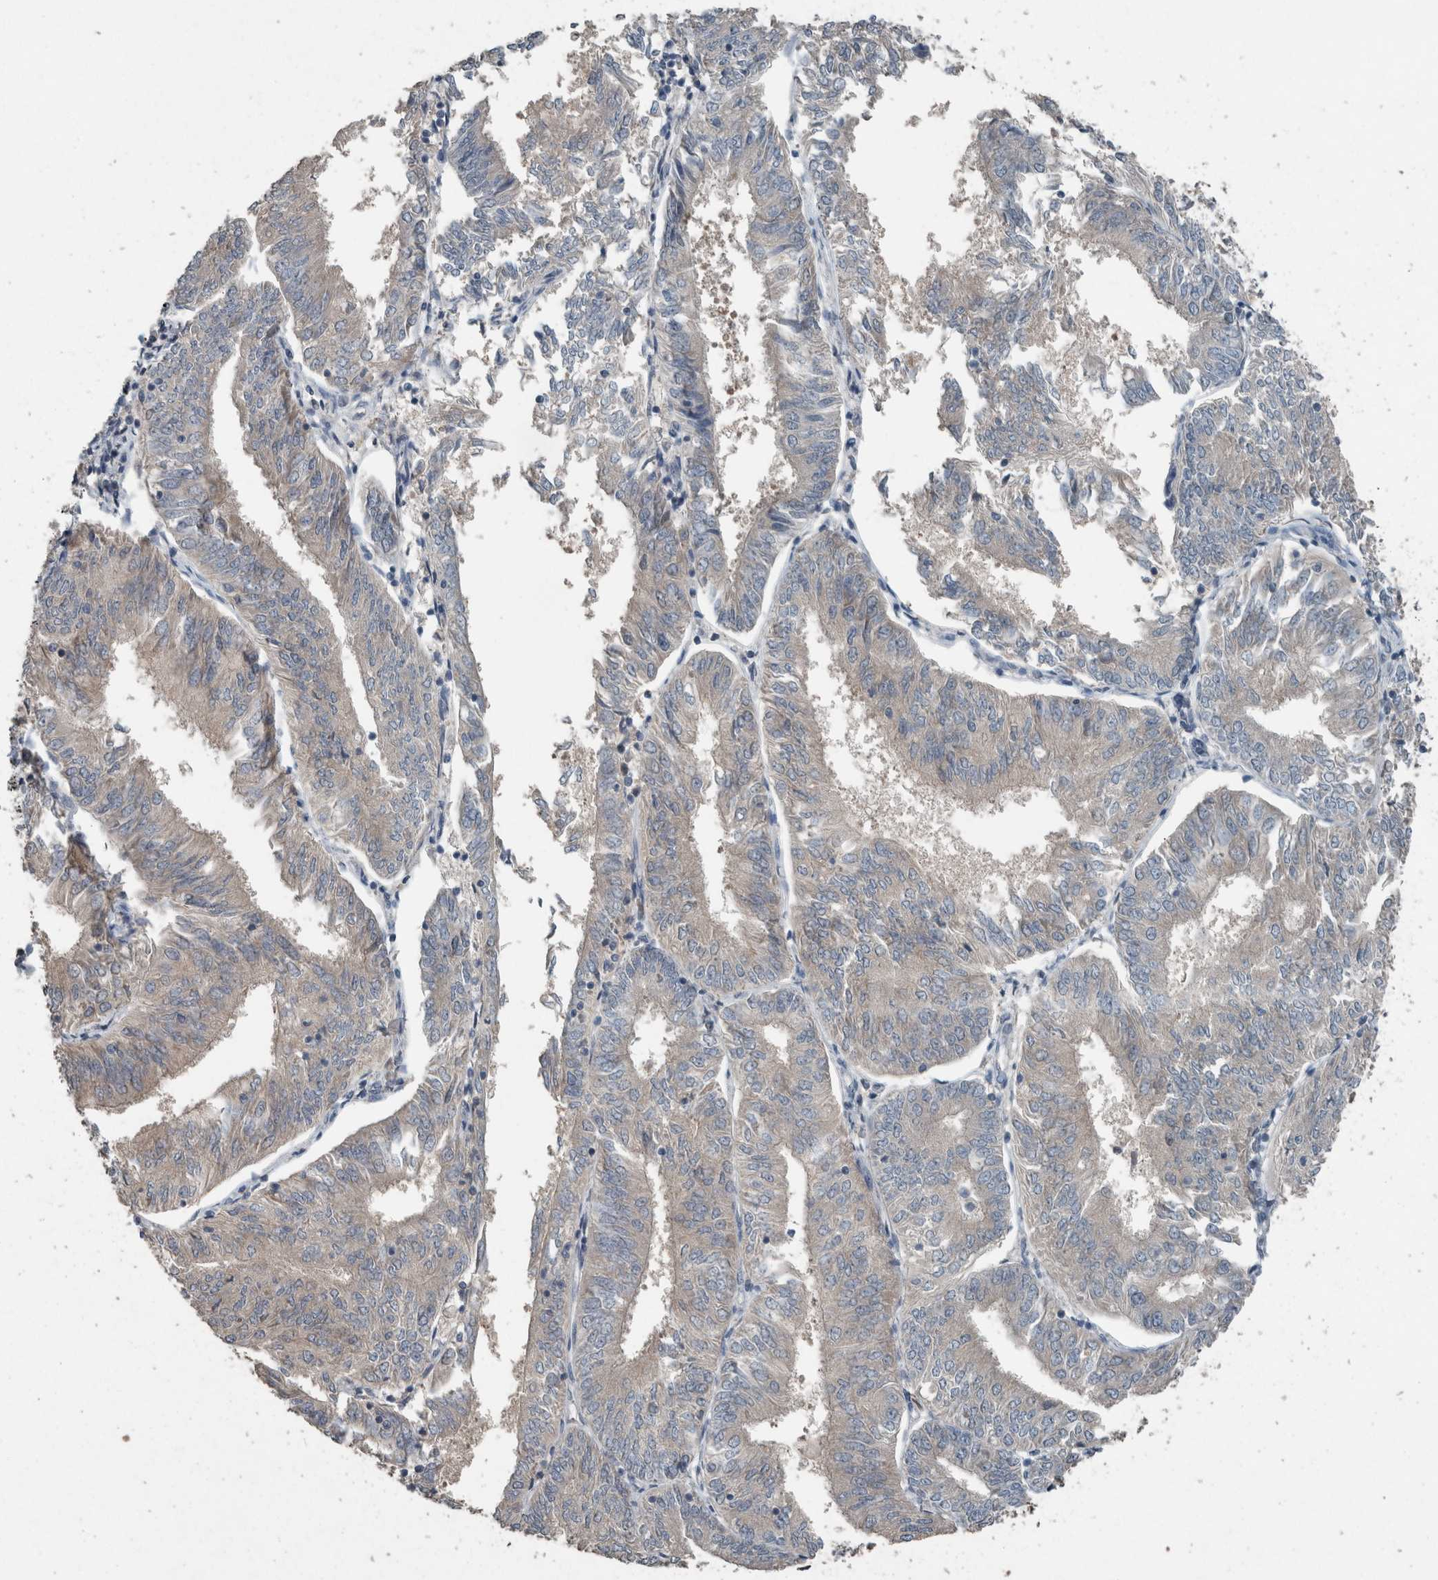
{"staining": {"intensity": "weak", "quantity": "<25%", "location": "cytoplasmic/membranous"}, "tissue": "endometrial cancer", "cell_type": "Tumor cells", "image_type": "cancer", "snomed": [{"axis": "morphology", "description": "Adenocarcinoma, NOS"}, {"axis": "topography", "description": "Endometrium"}], "caption": "Tumor cells show no significant protein positivity in adenocarcinoma (endometrial).", "gene": "KNTC1", "patient": {"sex": "female", "age": 58}}